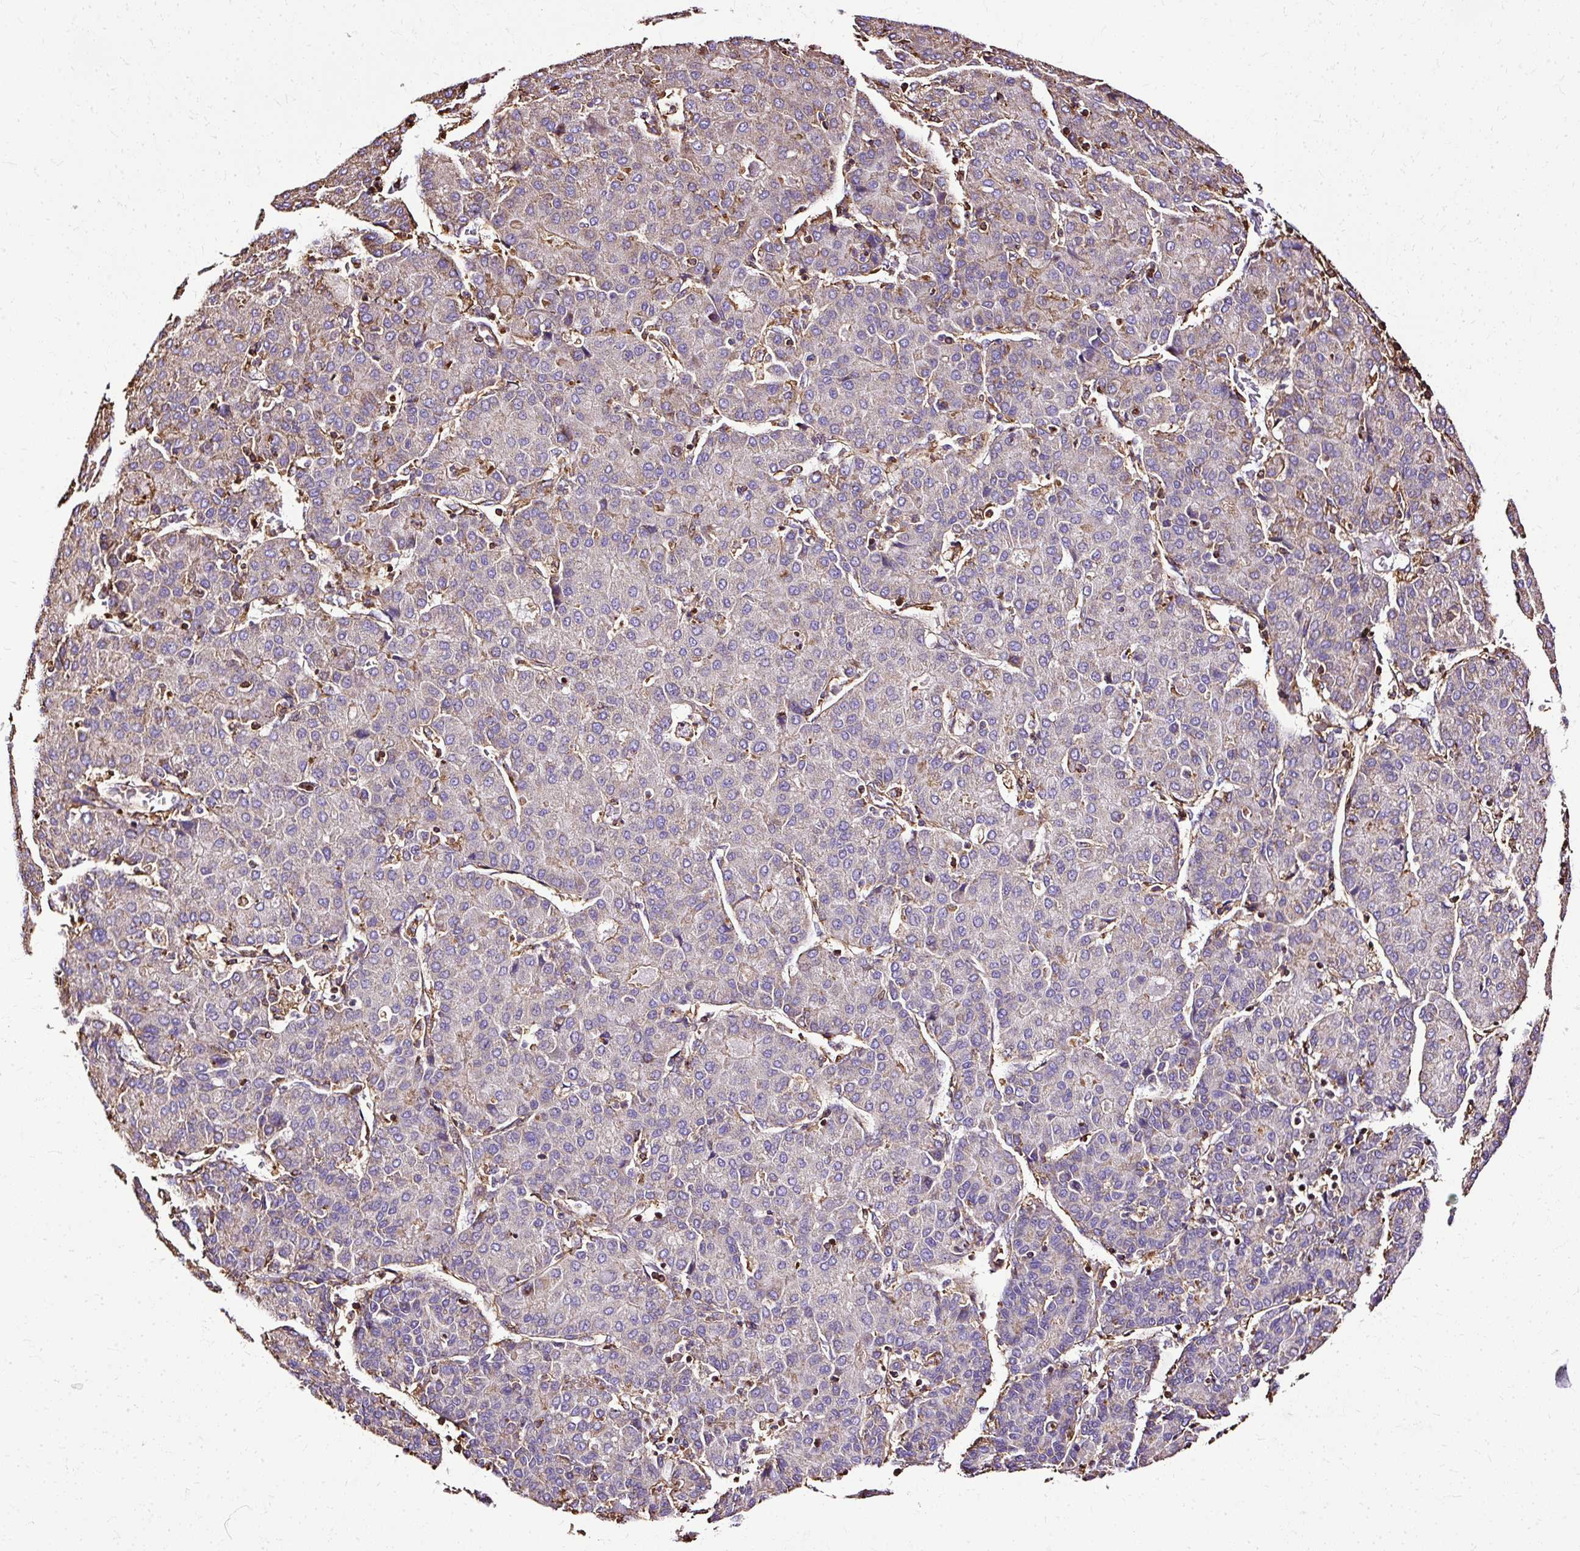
{"staining": {"intensity": "negative", "quantity": "none", "location": "none"}, "tissue": "liver cancer", "cell_type": "Tumor cells", "image_type": "cancer", "snomed": [{"axis": "morphology", "description": "Carcinoma, Hepatocellular, NOS"}, {"axis": "topography", "description": "Liver"}], "caption": "An image of liver cancer (hepatocellular carcinoma) stained for a protein exhibits no brown staining in tumor cells.", "gene": "KLHL11", "patient": {"sex": "male", "age": 65}}